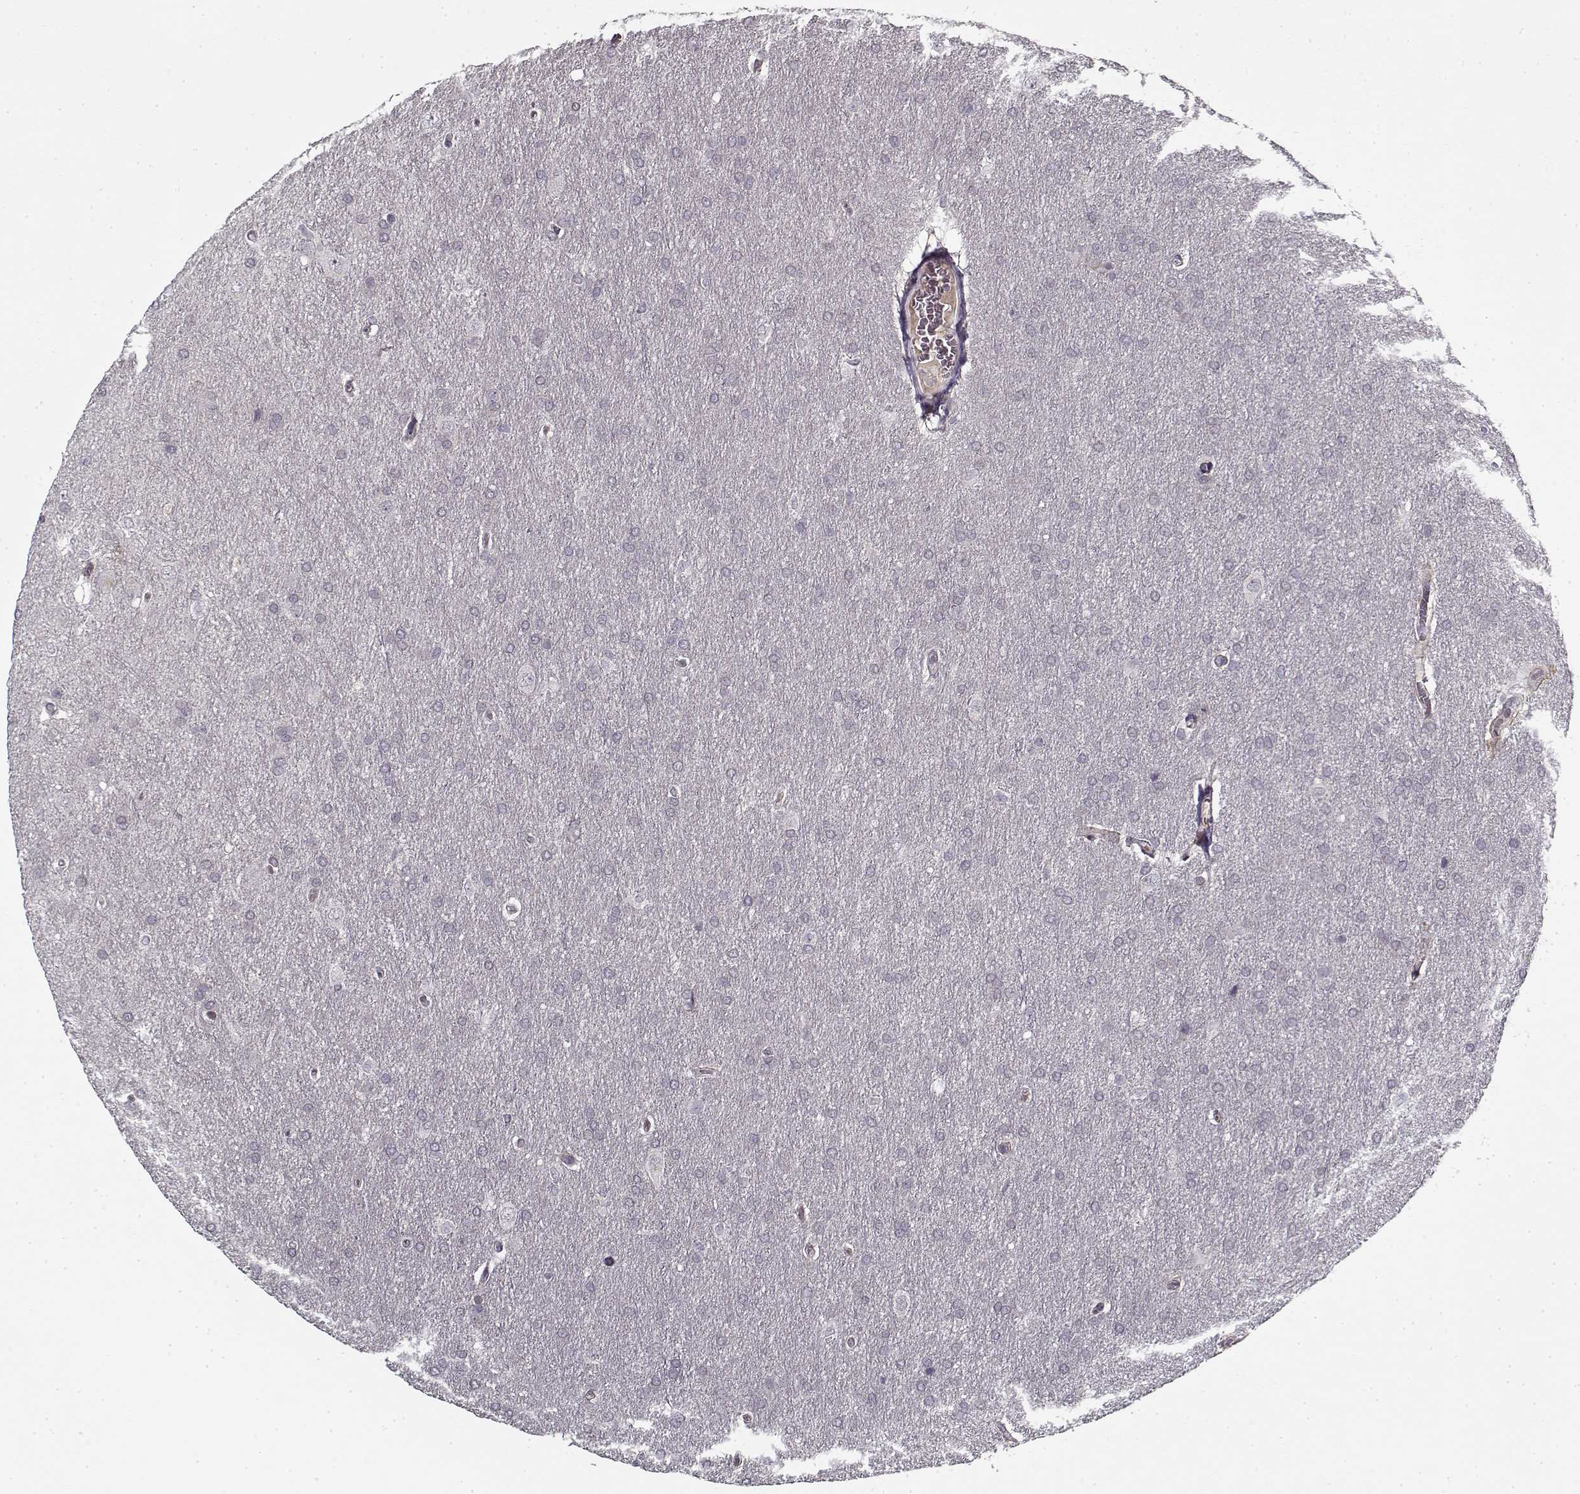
{"staining": {"intensity": "negative", "quantity": "none", "location": "none"}, "tissue": "glioma", "cell_type": "Tumor cells", "image_type": "cancer", "snomed": [{"axis": "morphology", "description": "Glioma, malignant, Low grade"}, {"axis": "topography", "description": "Brain"}], "caption": "DAB immunohistochemical staining of malignant glioma (low-grade) demonstrates no significant staining in tumor cells.", "gene": "LAMA2", "patient": {"sex": "female", "age": 32}}